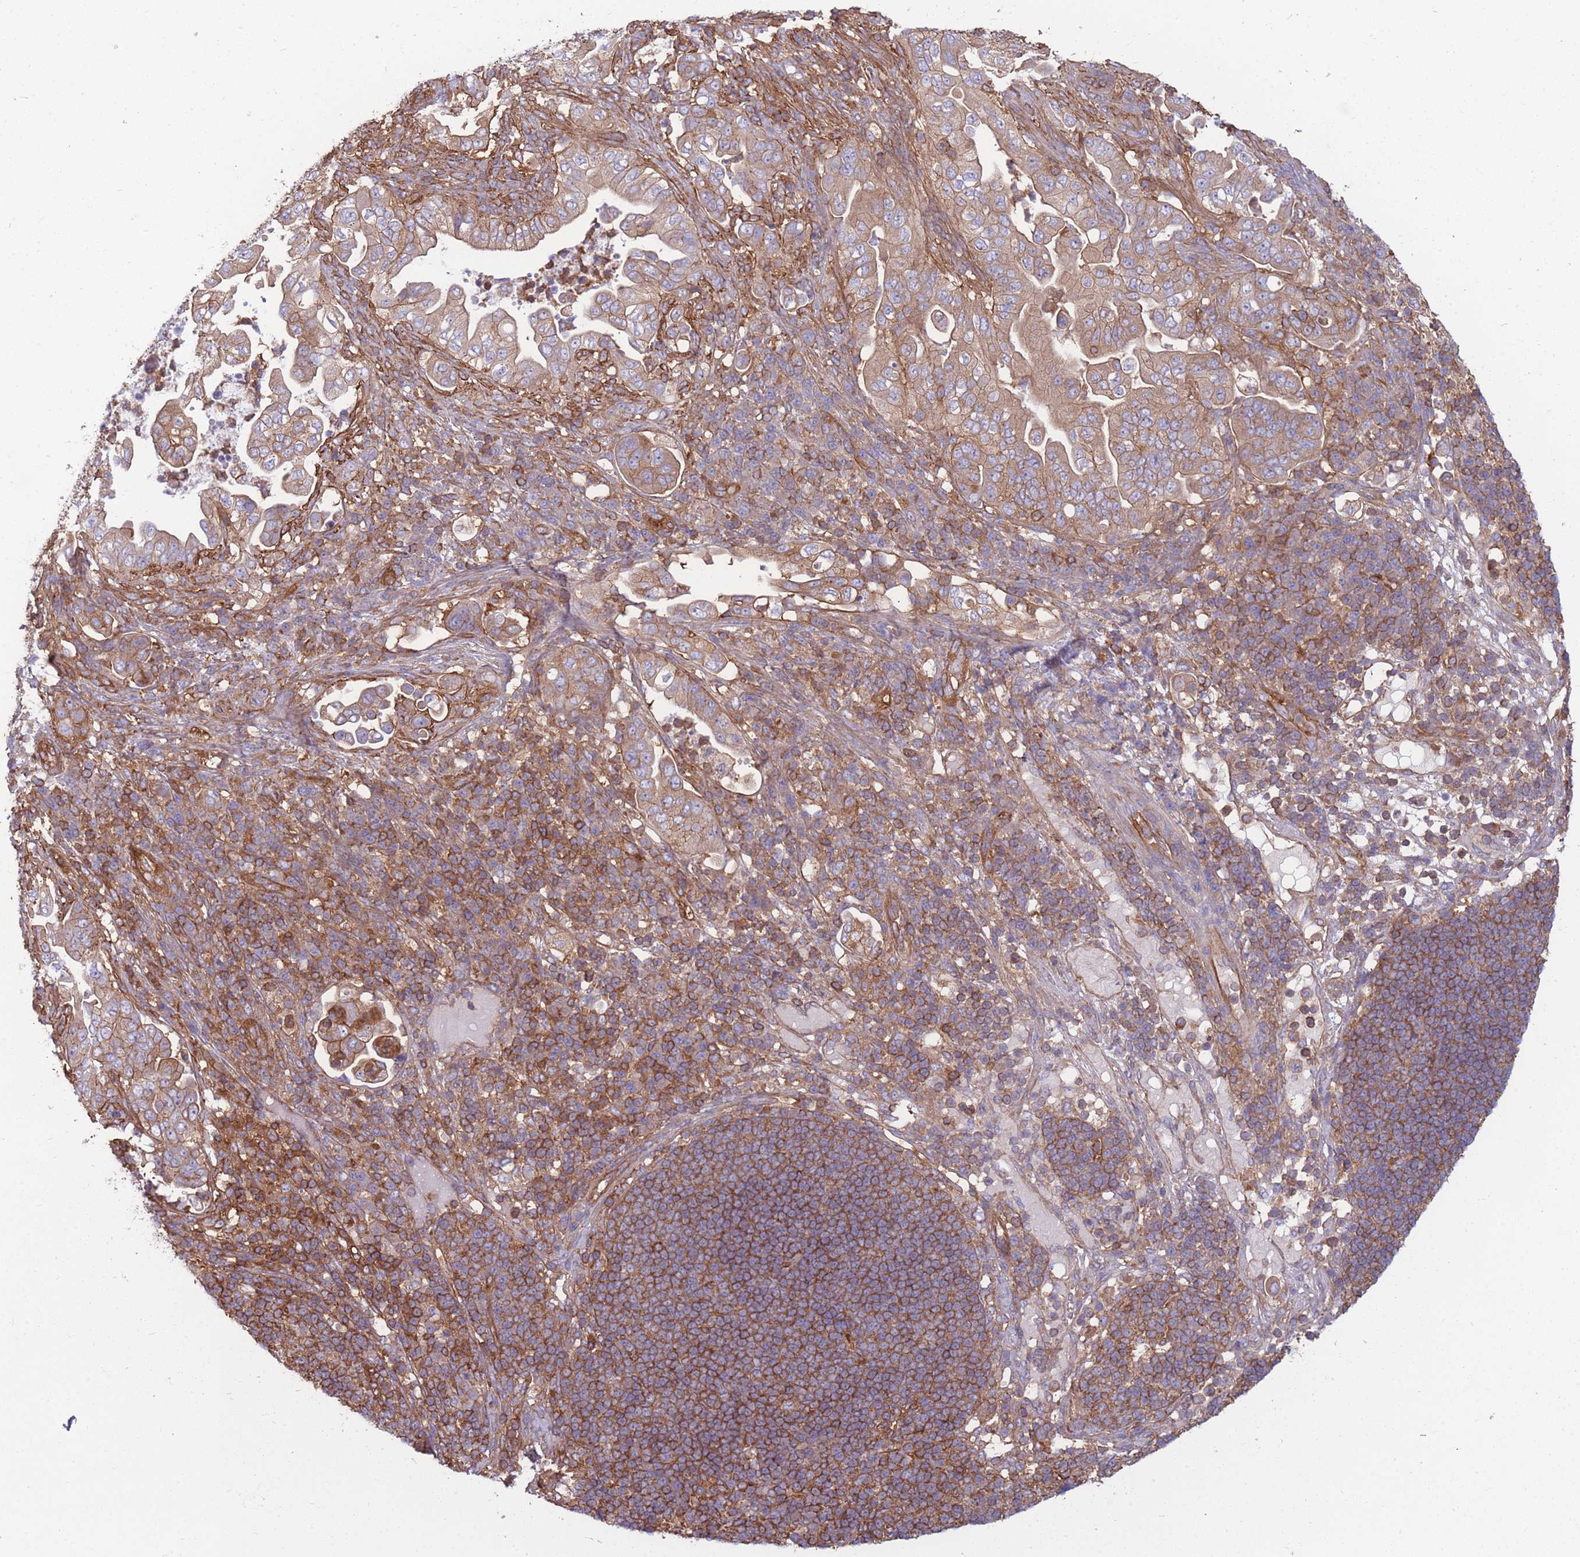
{"staining": {"intensity": "moderate", "quantity": ">75%", "location": "cytoplasmic/membranous"}, "tissue": "pancreatic cancer", "cell_type": "Tumor cells", "image_type": "cancer", "snomed": [{"axis": "morphology", "description": "Adenocarcinoma, NOS"}, {"axis": "topography", "description": "Pancreas"}], "caption": "IHC (DAB (3,3'-diaminobenzidine)) staining of pancreatic cancer (adenocarcinoma) demonstrates moderate cytoplasmic/membranous protein staining in about >75% of tumor cells.", "gene": "GGA1", "patient": {"sex": "female", "age": 63}}